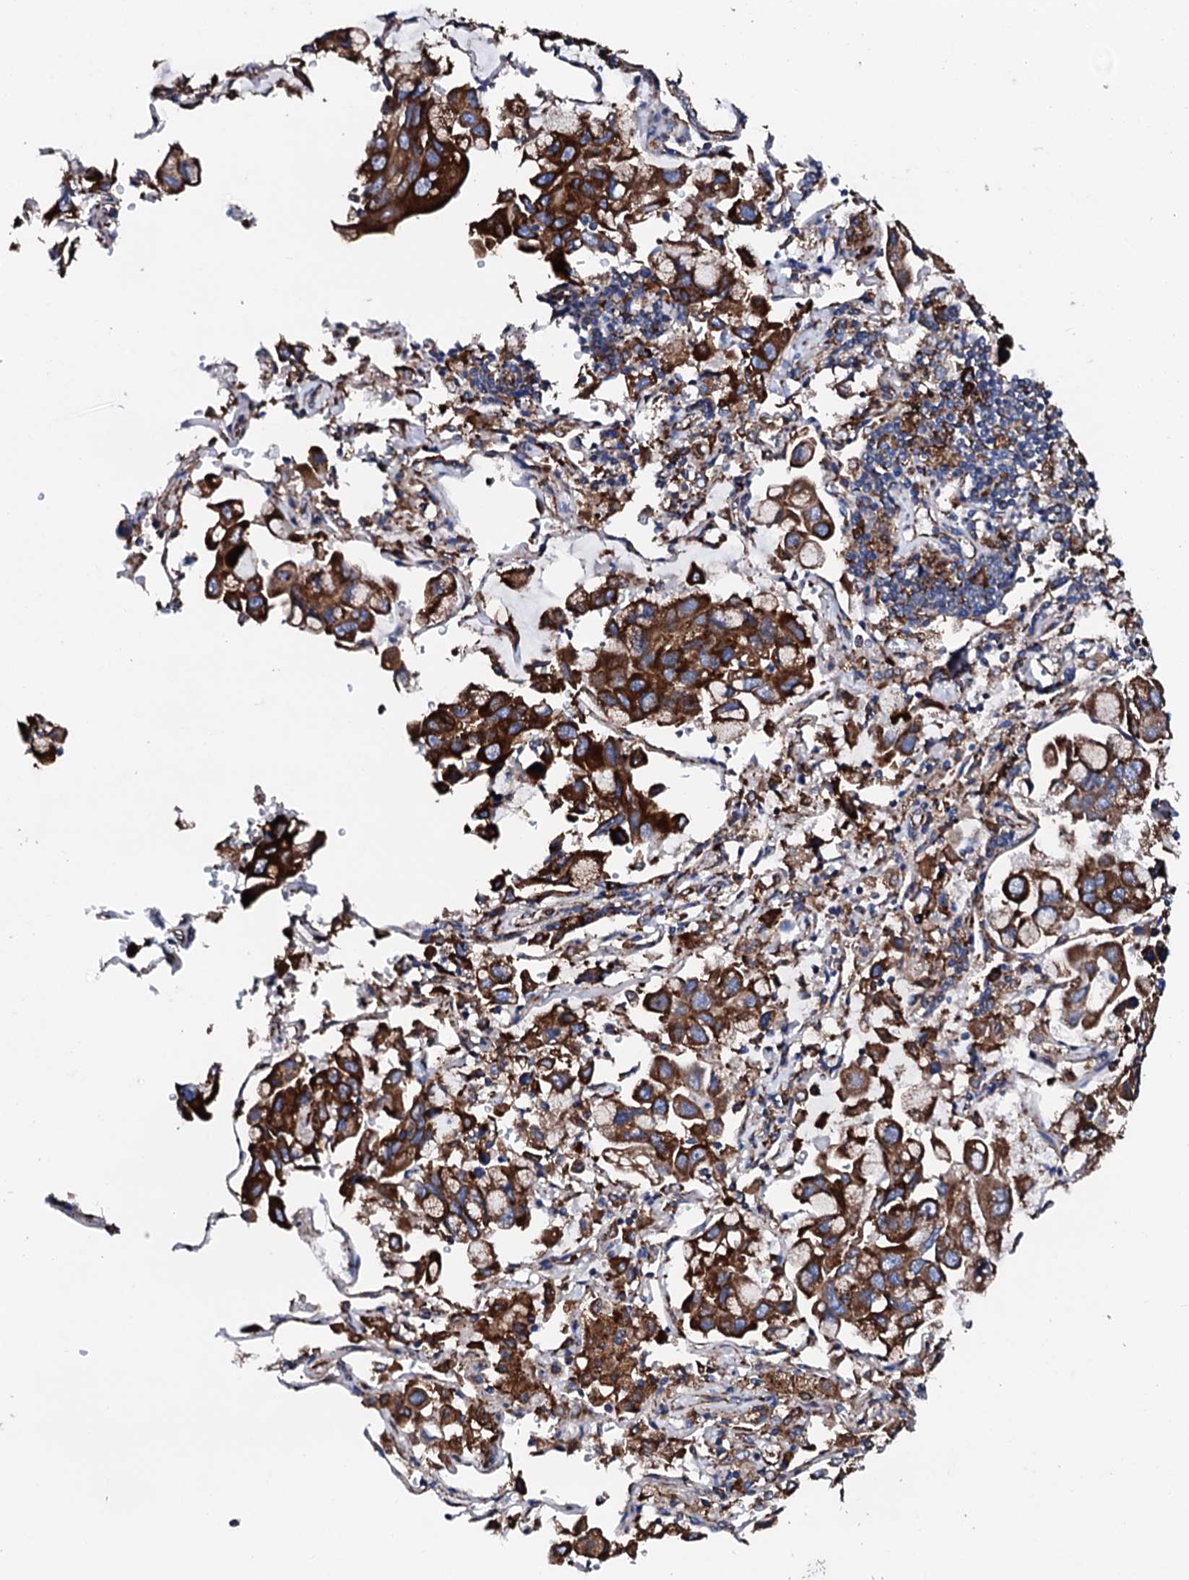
{"staining": {"intensity": "strong", "quantity": ">75%", "location": "cytoplasmic/membranous"}, "tissue": "lung cancer", "cell_type": "Tumor cells", "image_type": "cancer", "snomed": [{"axis": "morphology", "description": "Adenocarcinoma, NOS"}, {"axis": "topography", "description": "Lung"}], "caption": "IHC histopathology image of neoplastic tissue: human lung cancer (adenocarcinoma) stained using immunohistochemistry exhibits high levels of strong protein expression localized specifically in the cytoplasmic/membranous of tumor cells, appearing as a cytoplasmic/membranous brown color.", "gene": "AMDHD1", "patient": {"sex": "male", "age": 64}}